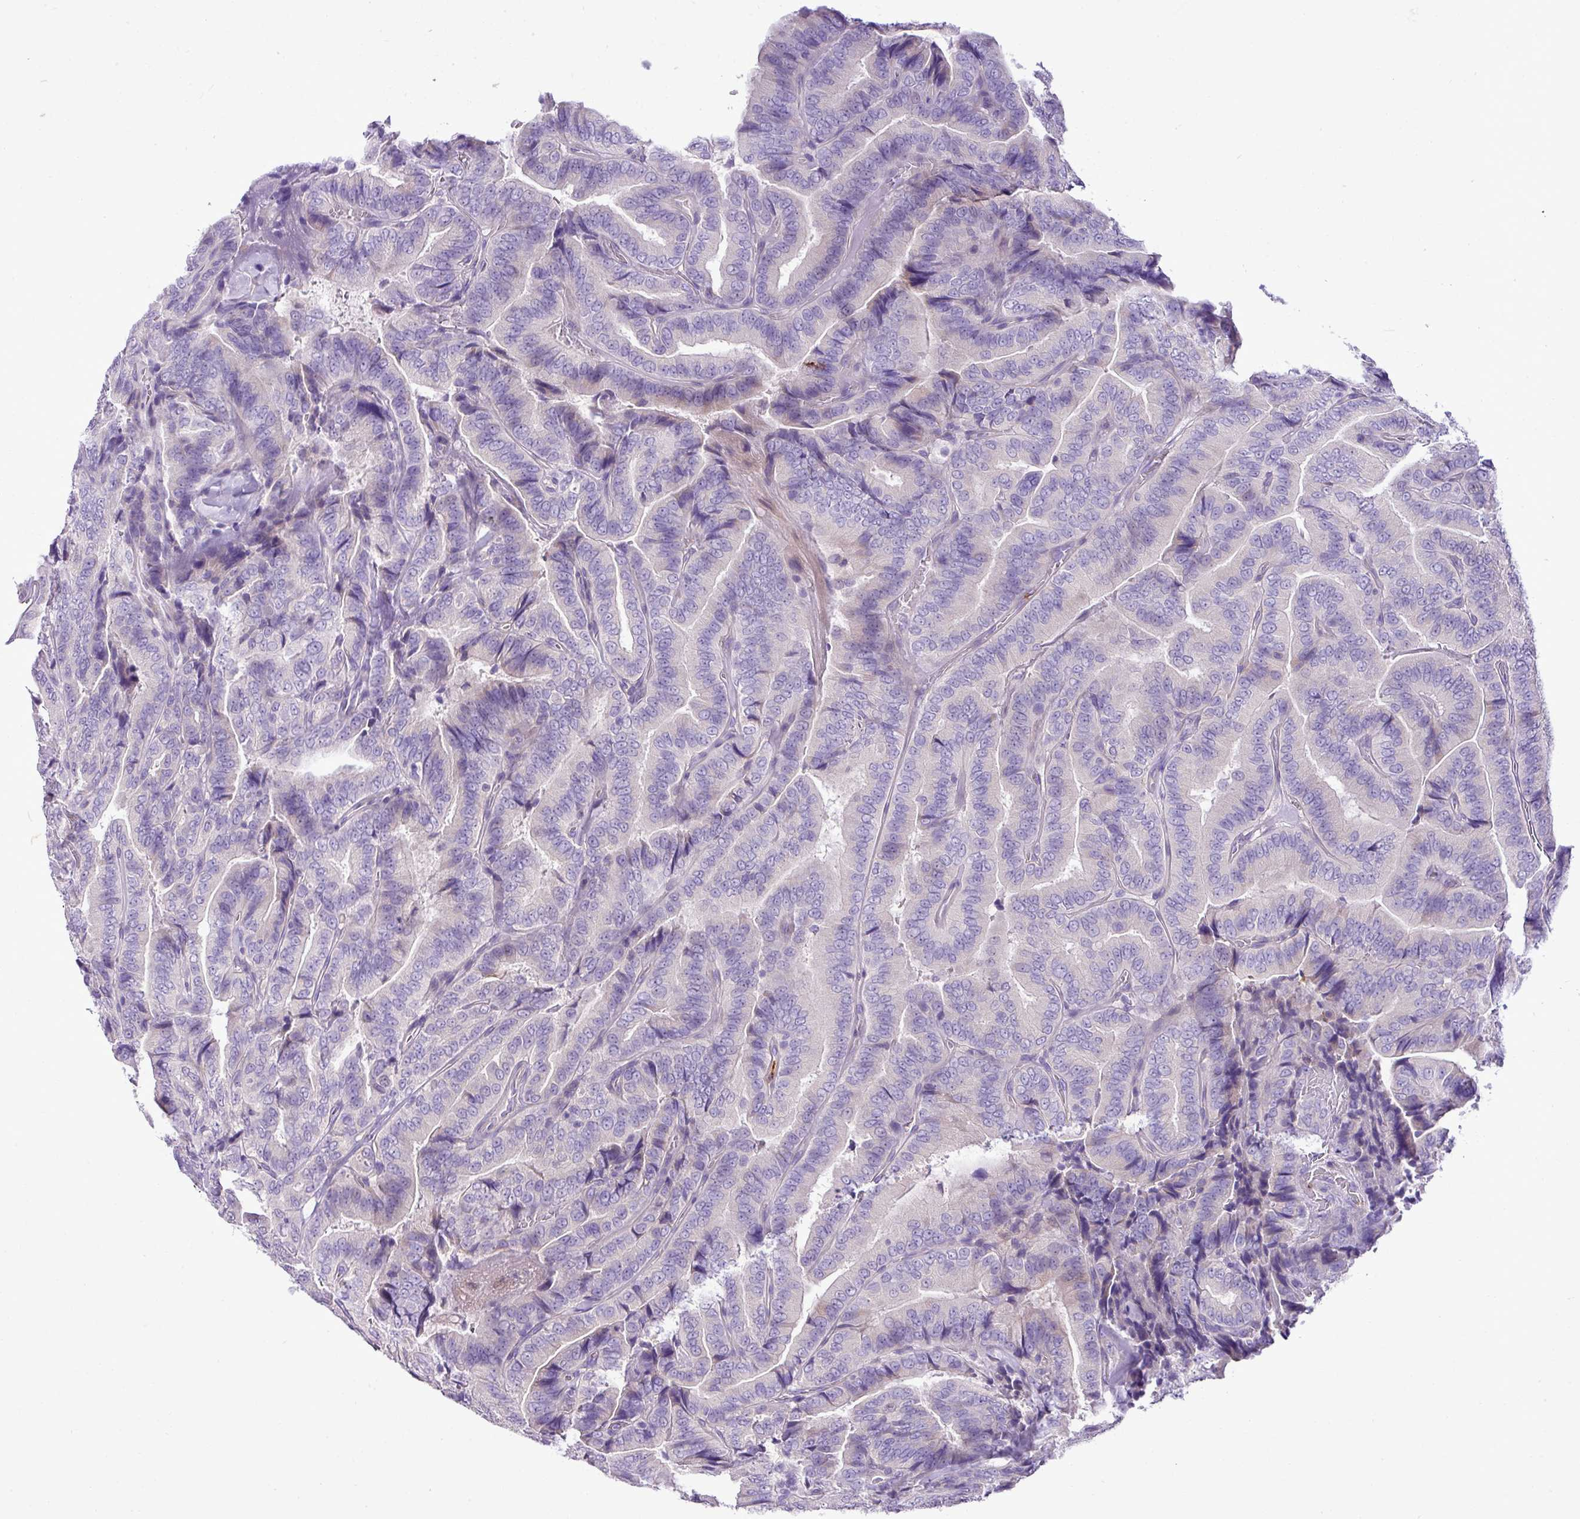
{"staining": {"intensity": "negative", "quantity": "none", "location": "none"}, "tissue": "thyroid cancer", "cell_type": "Tumor cells", "image_type": "cancer", "snomed": [{"axis": "morphology", "description": "Papillary adenocarcinoma, NOS"}, {"axis": "topography", "description": "Thyroid gland"}], "caption": "Thyroid cancer stained for a protein using immunohistochemistry (IHC) reveals no positivity tumor cells.", "gene": "ZSCAN5A", "patient": {"sex": "male", "age": 61}}